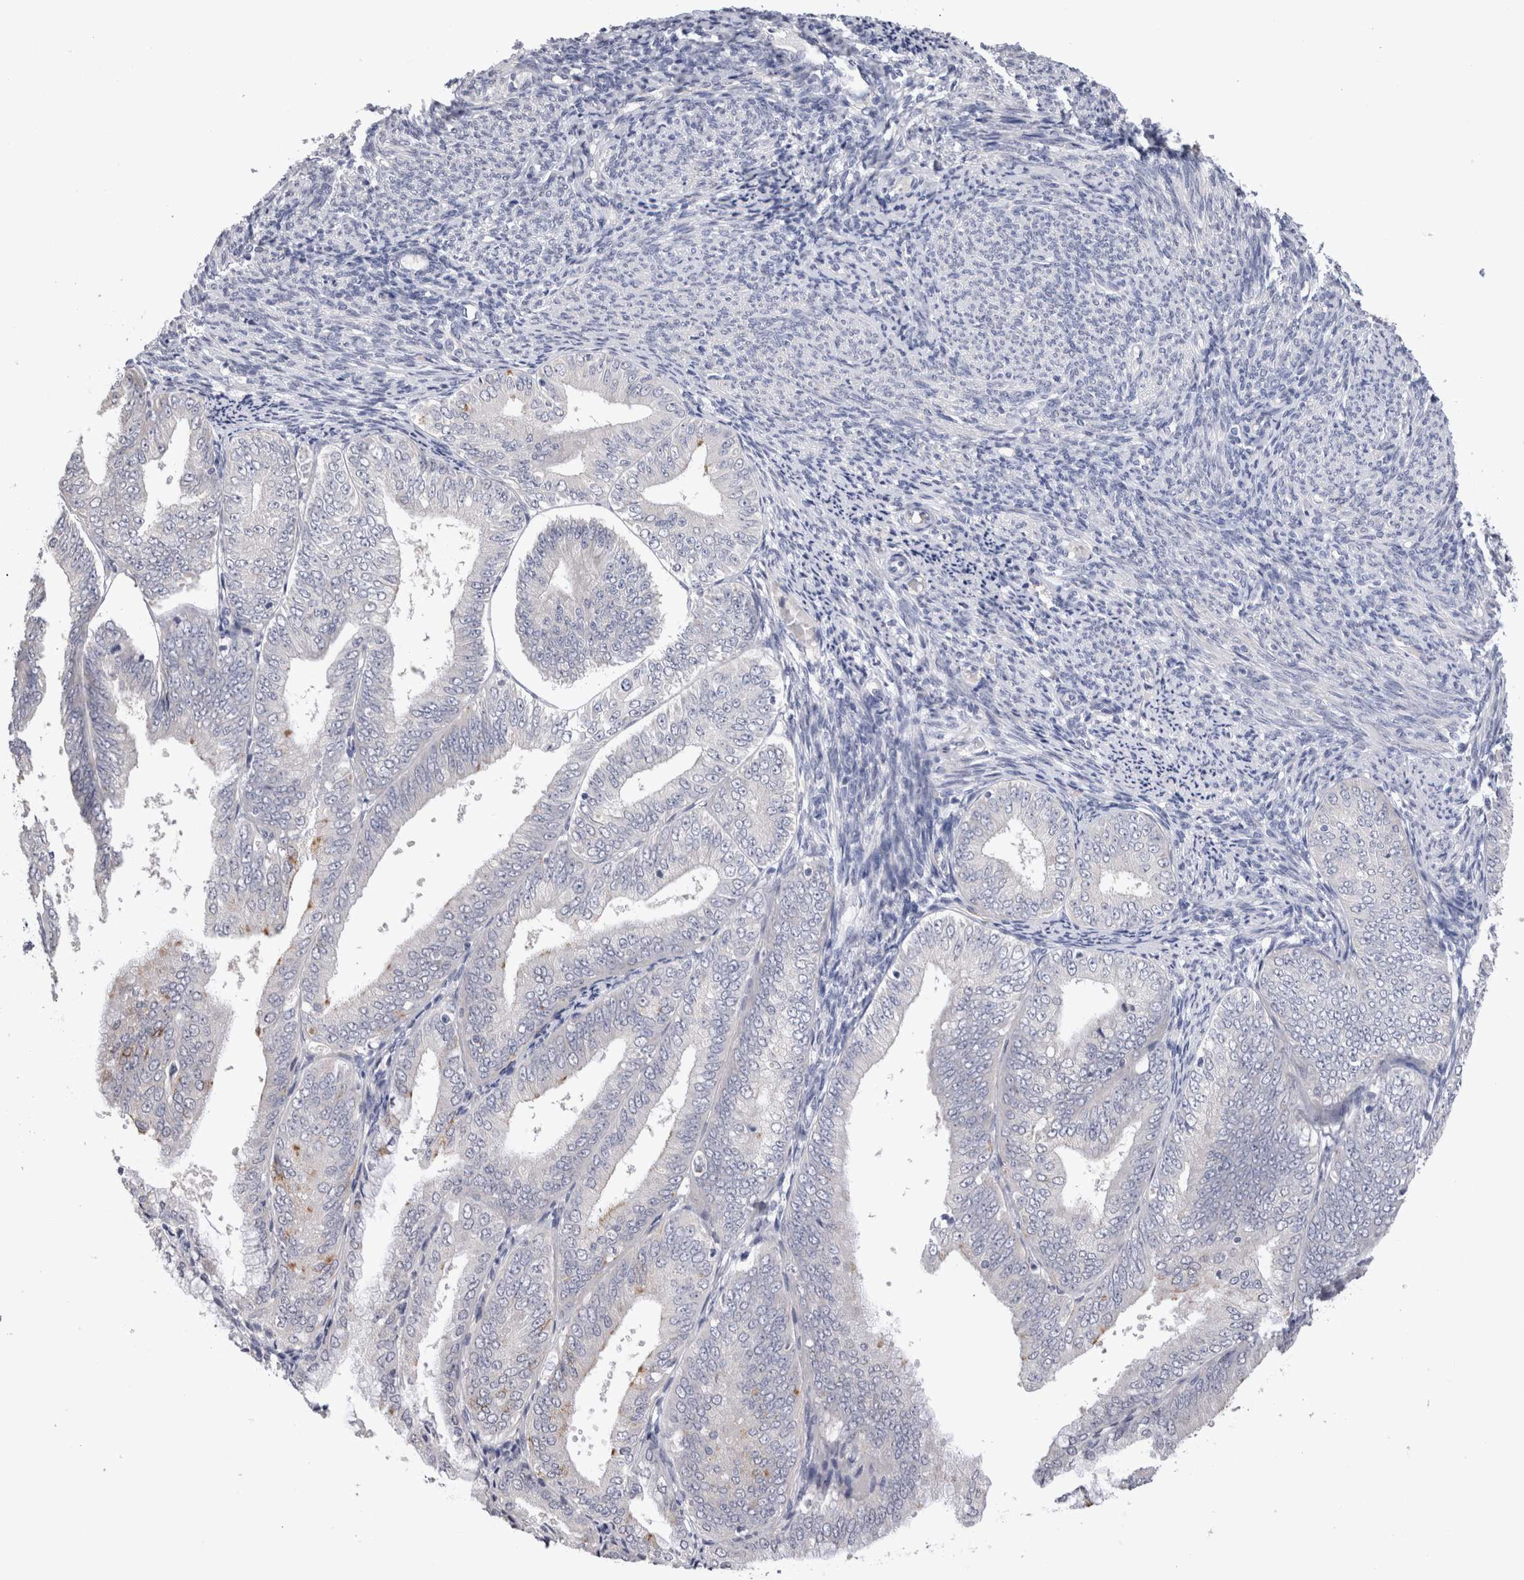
{"staining": {"intensity": "negative", "quantity": "none", "location": "none"}, "tissue": "endometrial cancer", "cell_type": "Tumor cells", "image_type": "cancer", "snomed": [{"axis": "morphology", "description": "Adenocarcinoma, NOS"}, {"axis": "topography", "description": "Endometrium"}], "caption": "Human endometrial cancer stained for a protein using IHC demonstrates no staining in tumor cells.", "gene": "CRYBG1", "patient": {"sex": "female", "age": 63}}